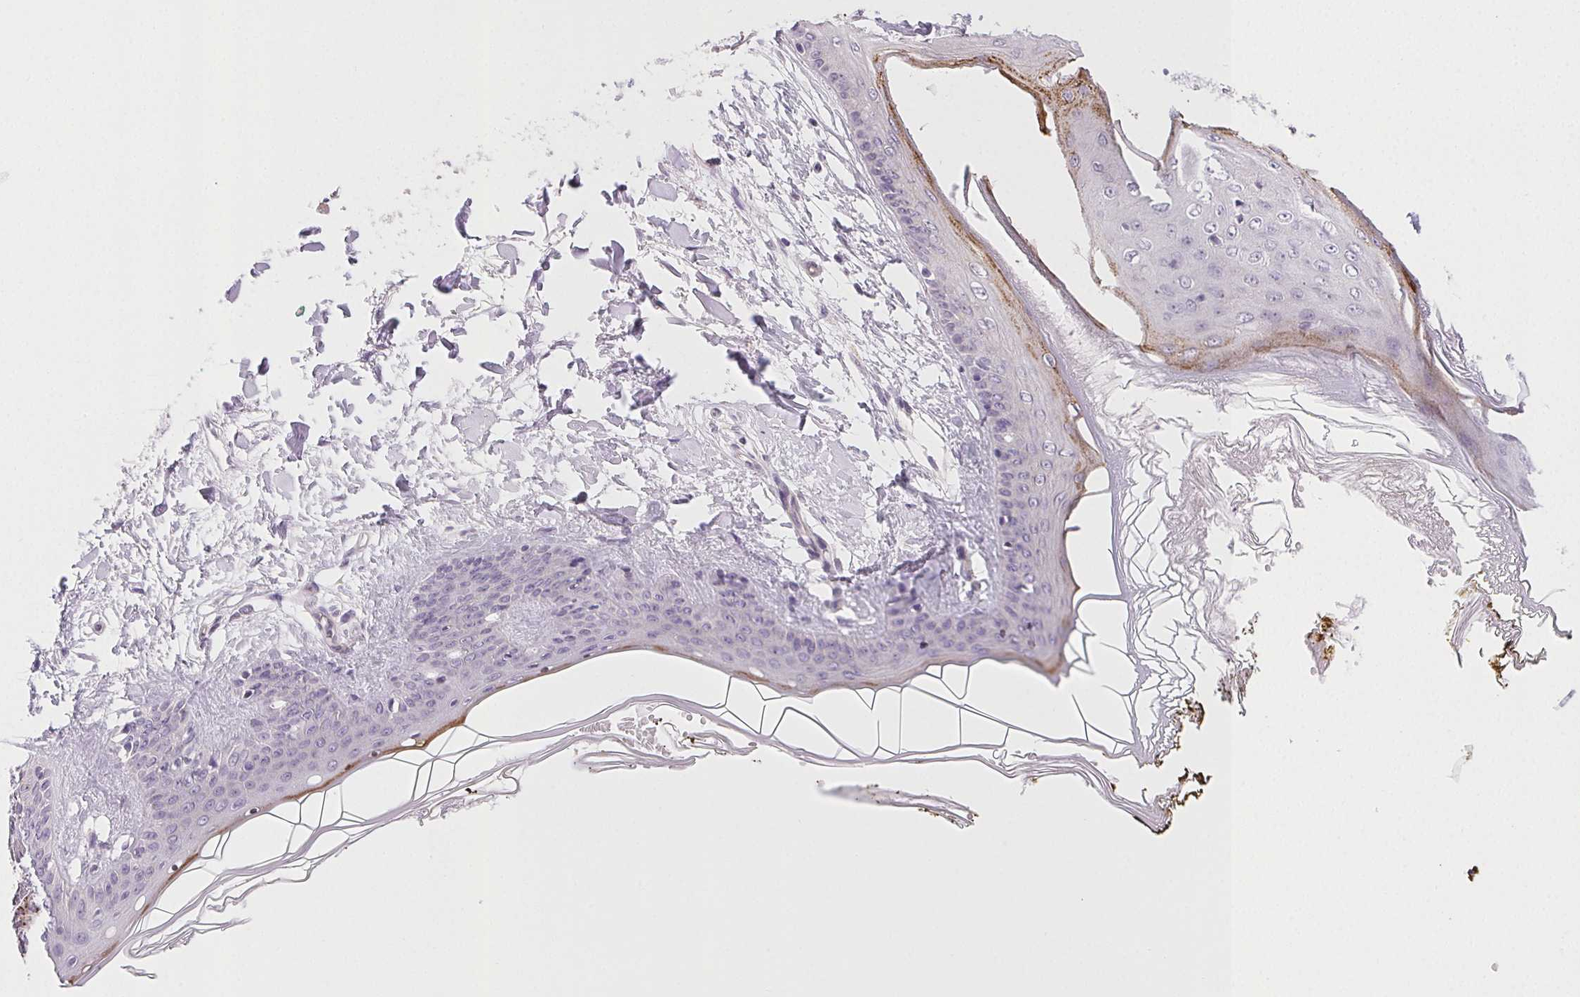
{"staining": {"intensity": "negative", "quantity": "none", "location": "none"}, "tissue": "skin", "cell_type": "Fibroblasts", "image_type": "normal", "snomed": [{"axis": "morphology", "description": "Normal tissue, NOS"}, {"axis": "topography", "description": "Skin"}], "caption": "Immunohistochemical staining of benign skin displays no significant positivity in fibroblasts.", "gene": "CSN1S1", "patient": {"sex": "female", "age": 34}}